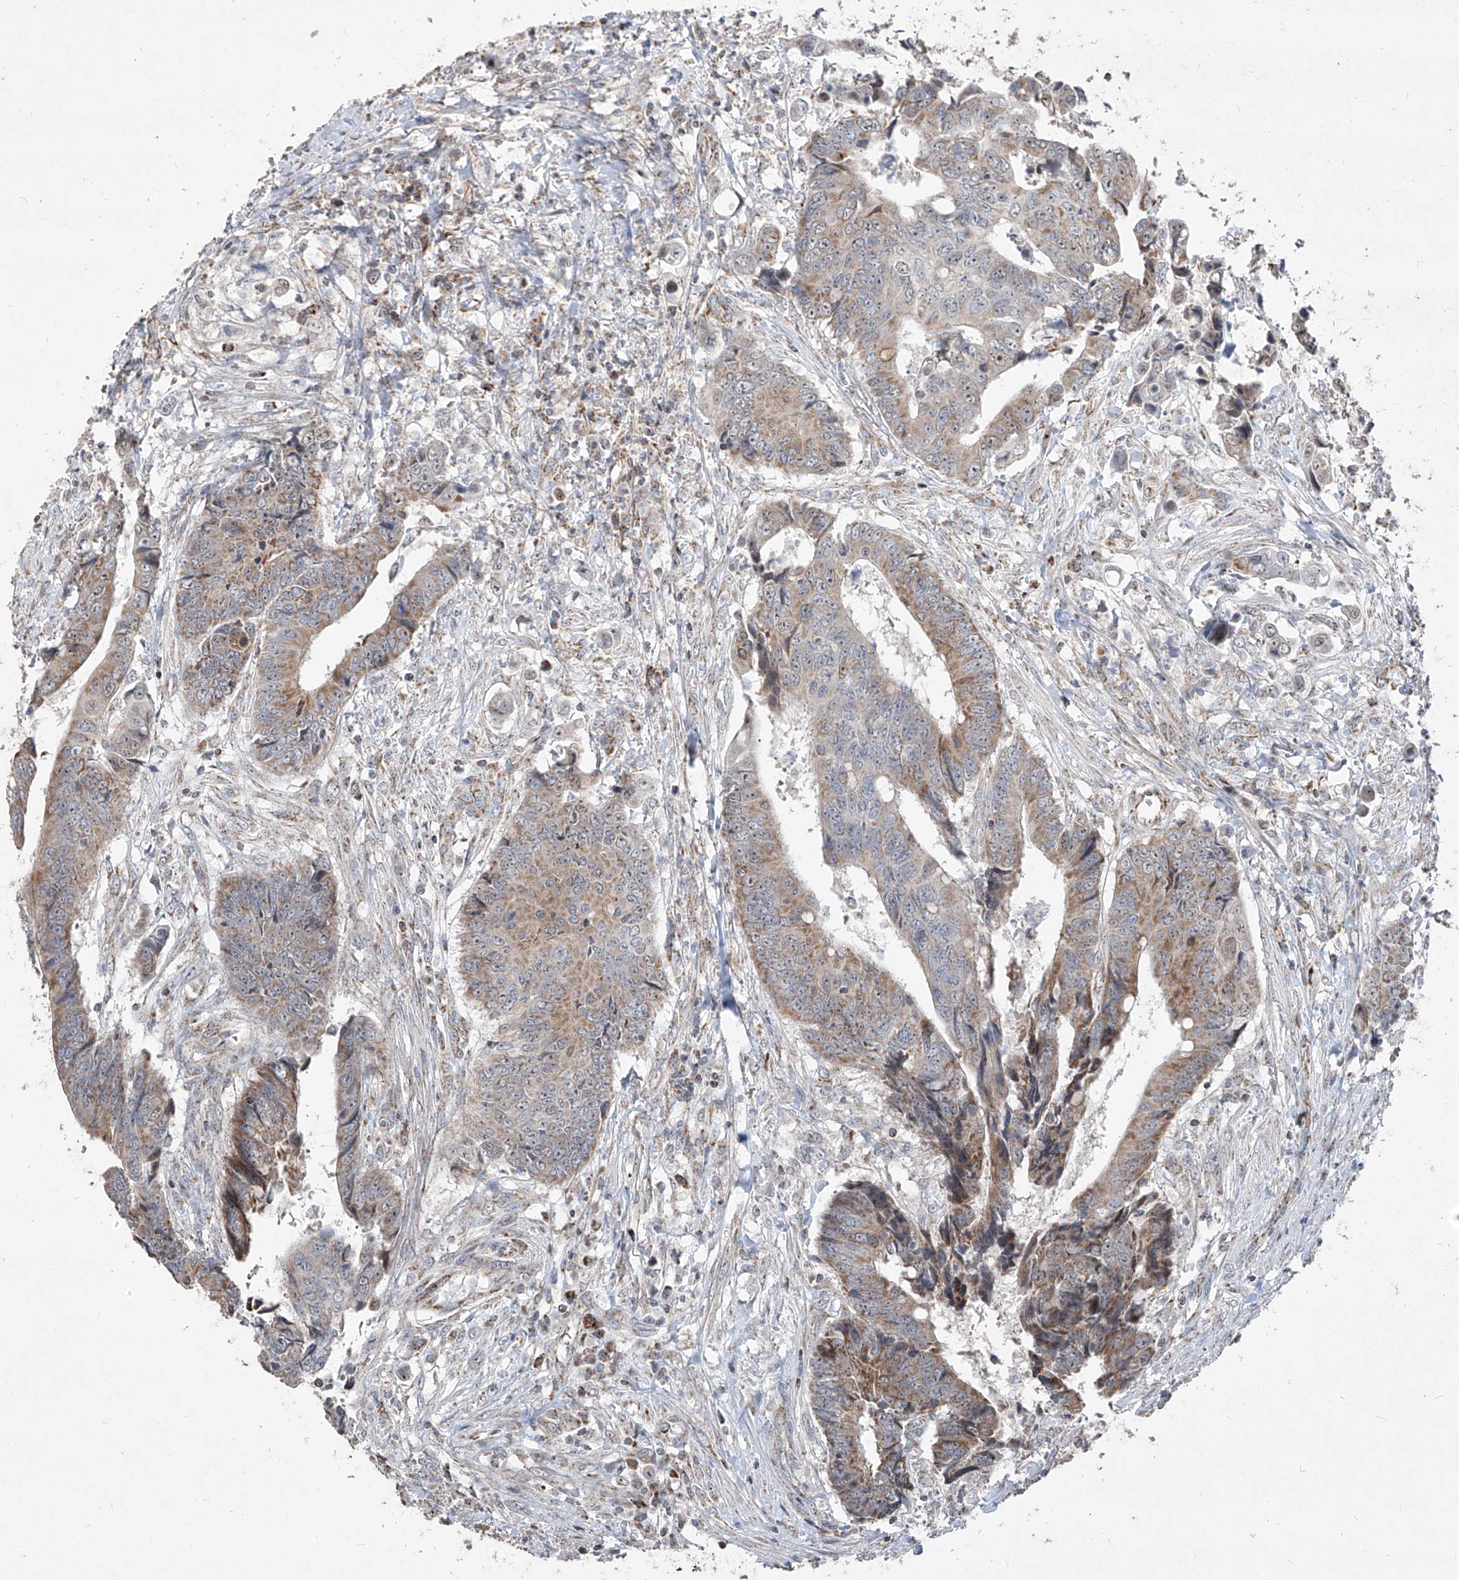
{"staining": {"intensity": "weak", "quantity": ">75%", "location": "cytoplasmic/membranous"}, "tissue": "colorectal cancer", "cell_type": "Tumor cells", "image_type": "cancer", "snomed": [{"axis": "morphology", "description": "Adenocarcinoma, NOS"}, {"axis": "topography", "description": "Rectum"}], "caption": "Colorectal cancer (adenocarcinoma) stained with immunohistochemistry (IHC) reveals weak cytoplasmic/membranous positivity in about >75% of tumor cells. (DAB (3,3'-diaminobenzidine) IHC with brightfield microscopy, high magnification).", "gene": "NDUFB3", "patient": {"sex": "male", "age": 84}}